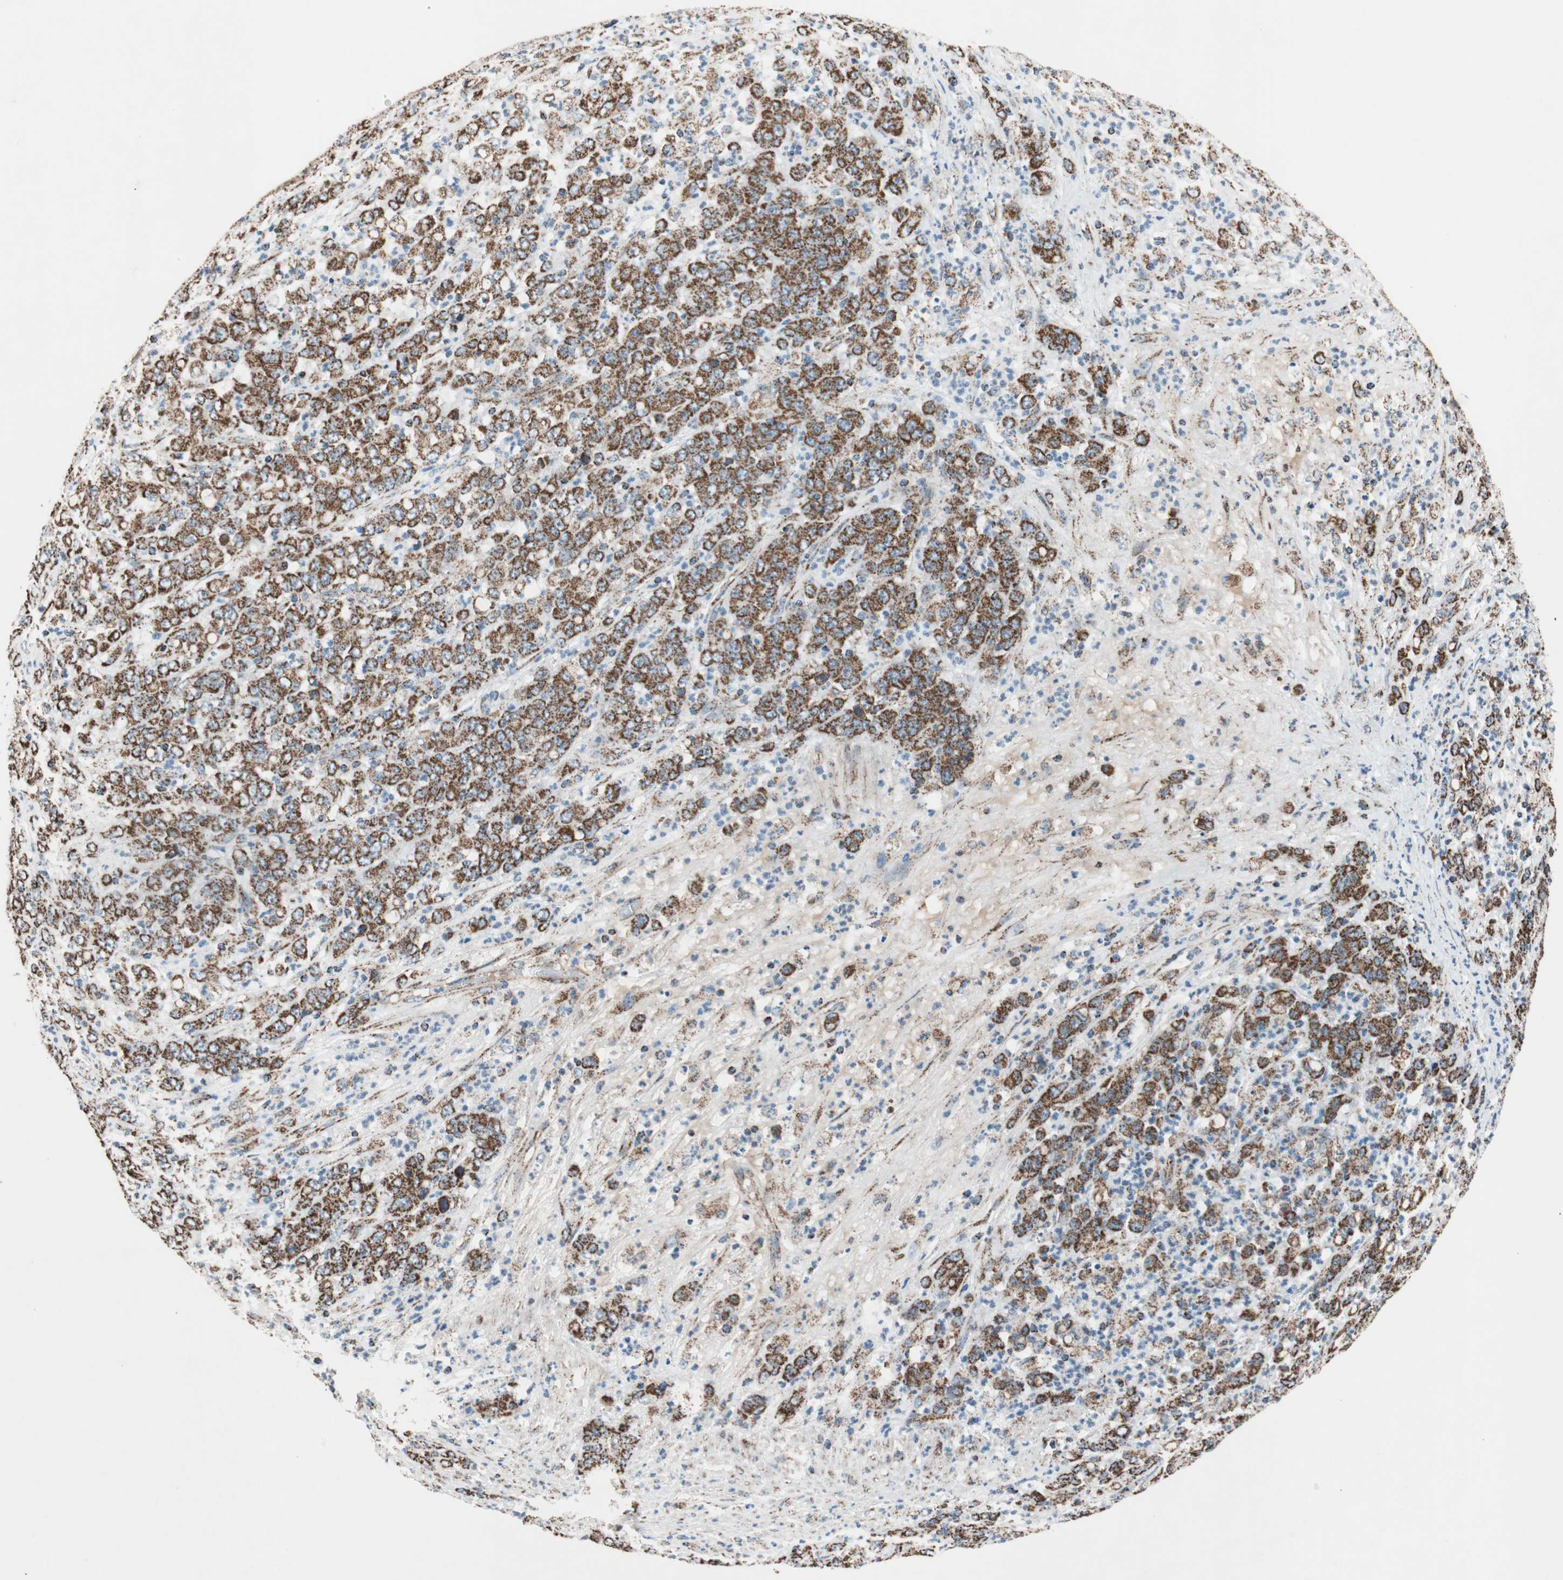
{"staining": {"intensity": "strong", "quantity": ">75%", "location": "cytoplasmic/membranous"}, "tissue": "stomach cancer", "cell_type": "Tumor cells", "image_type": "cancer", "snomed": [{"axis": "morphology", "description": "Adenocarcinoma, NOS"}, {"axis": "topography", "description": "Stomach, lower"}], "caption": "Brown immunohistochemical staining in adenocarcinoma (stomach) exhibits strong cytoplasmic/membranous staining in about >75% of tumor cells. The protein of interest is shown in brown color, while the nuclei are stained blue.", "gene": "PCSK4", "patient": {"sex": "female", "age": 71}}